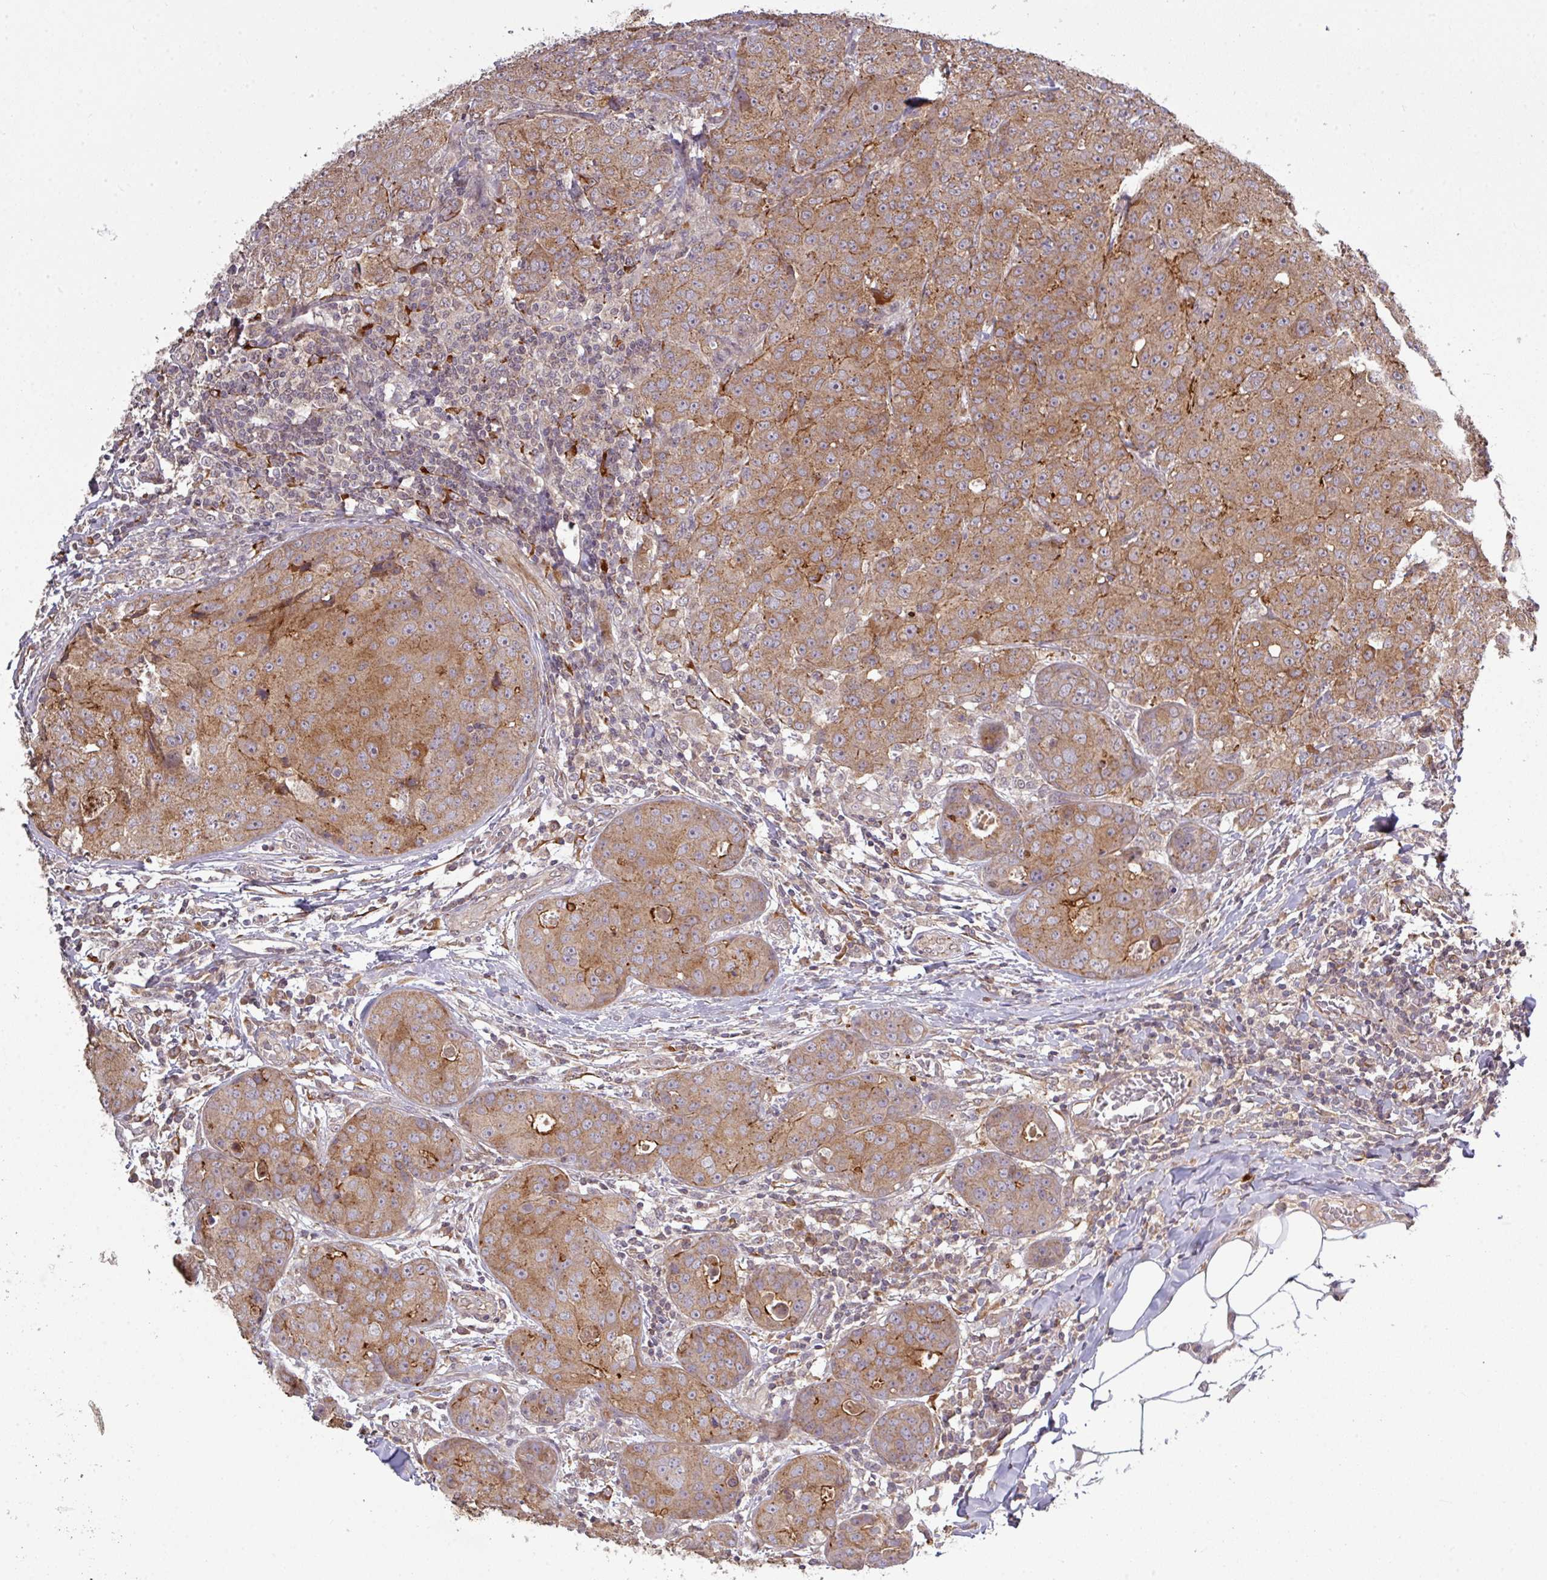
{"staining": {"intensity": "moderate", "quantity": ">75%", "location": "cytoplasmic/membranous"}, "tissue": "breast cancer", "cell_type": "Tumor cells", "image_type": "cancer", "snomed": [{"axis": "morphology", "description": "Duct carcinoma"}, {"axis": "topography", "description": "Breast"}], "caption": "Tumor cells reveal medium levels of moderate cytoplasmic/membranous expression in about >75% of cells in breast invasive ductal carcinoma.", "gene": "PAPLN", "patient": {"sex": "female", "age": 43}}